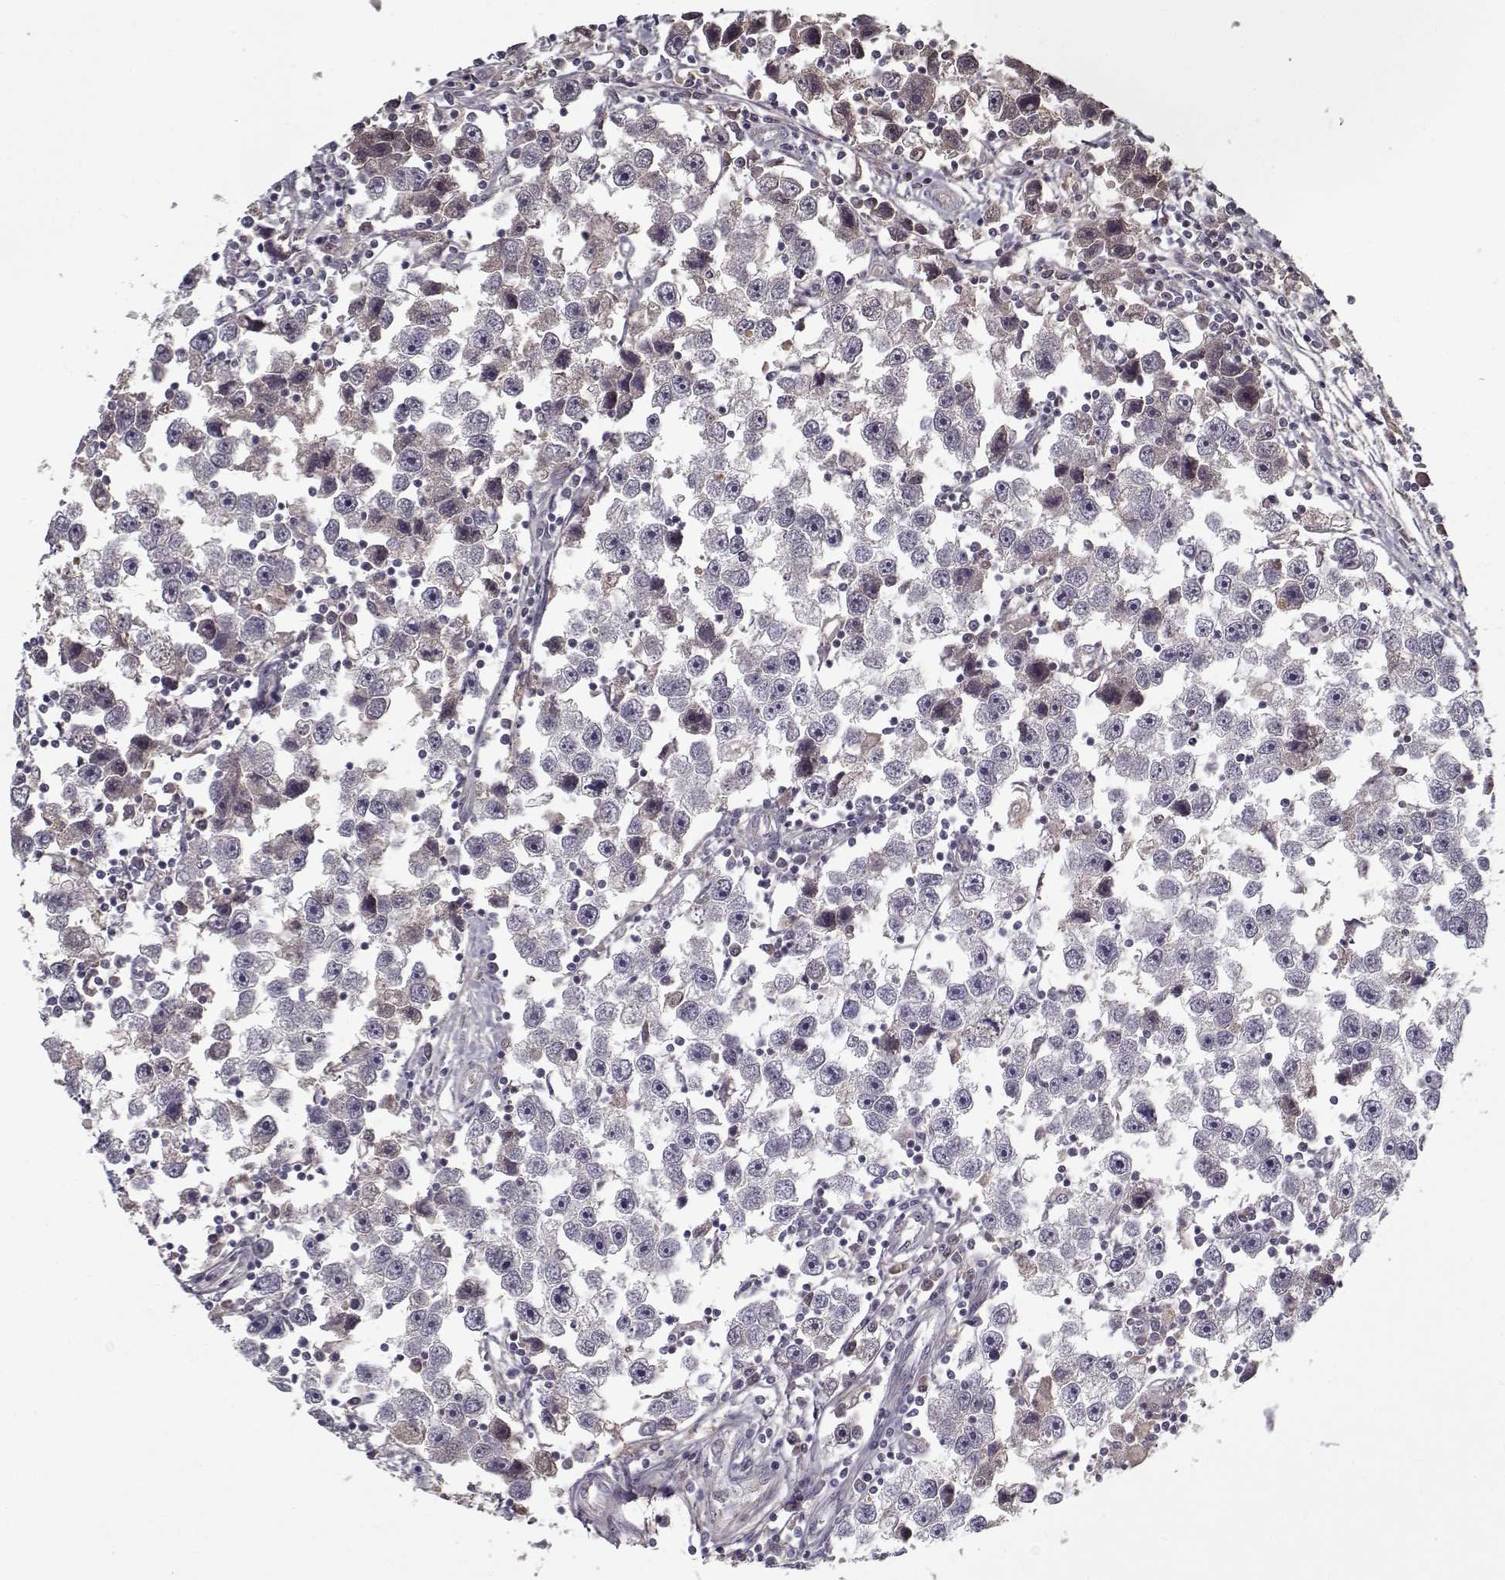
{"staining": {"intensity": "negative", "quantity": "none", "location": "none"}, "tissue": "testis cancer", "cell_type": "Tumor cells", "image_type": "cancer", "snomed": [{"axis": "morphology", "description": "Seminoma, NOS"}, {"axis": "topography", "description": "Testis"}], "caption": "This histopathology image is of testis cancer (seminoma) stained with immunohistochemistry to label a protein in brown with the nuclei are counter-stained blue. There is no staining in tumor cells.", "gene": "AFM", "patient": {"sex": "male", "age": 30}}